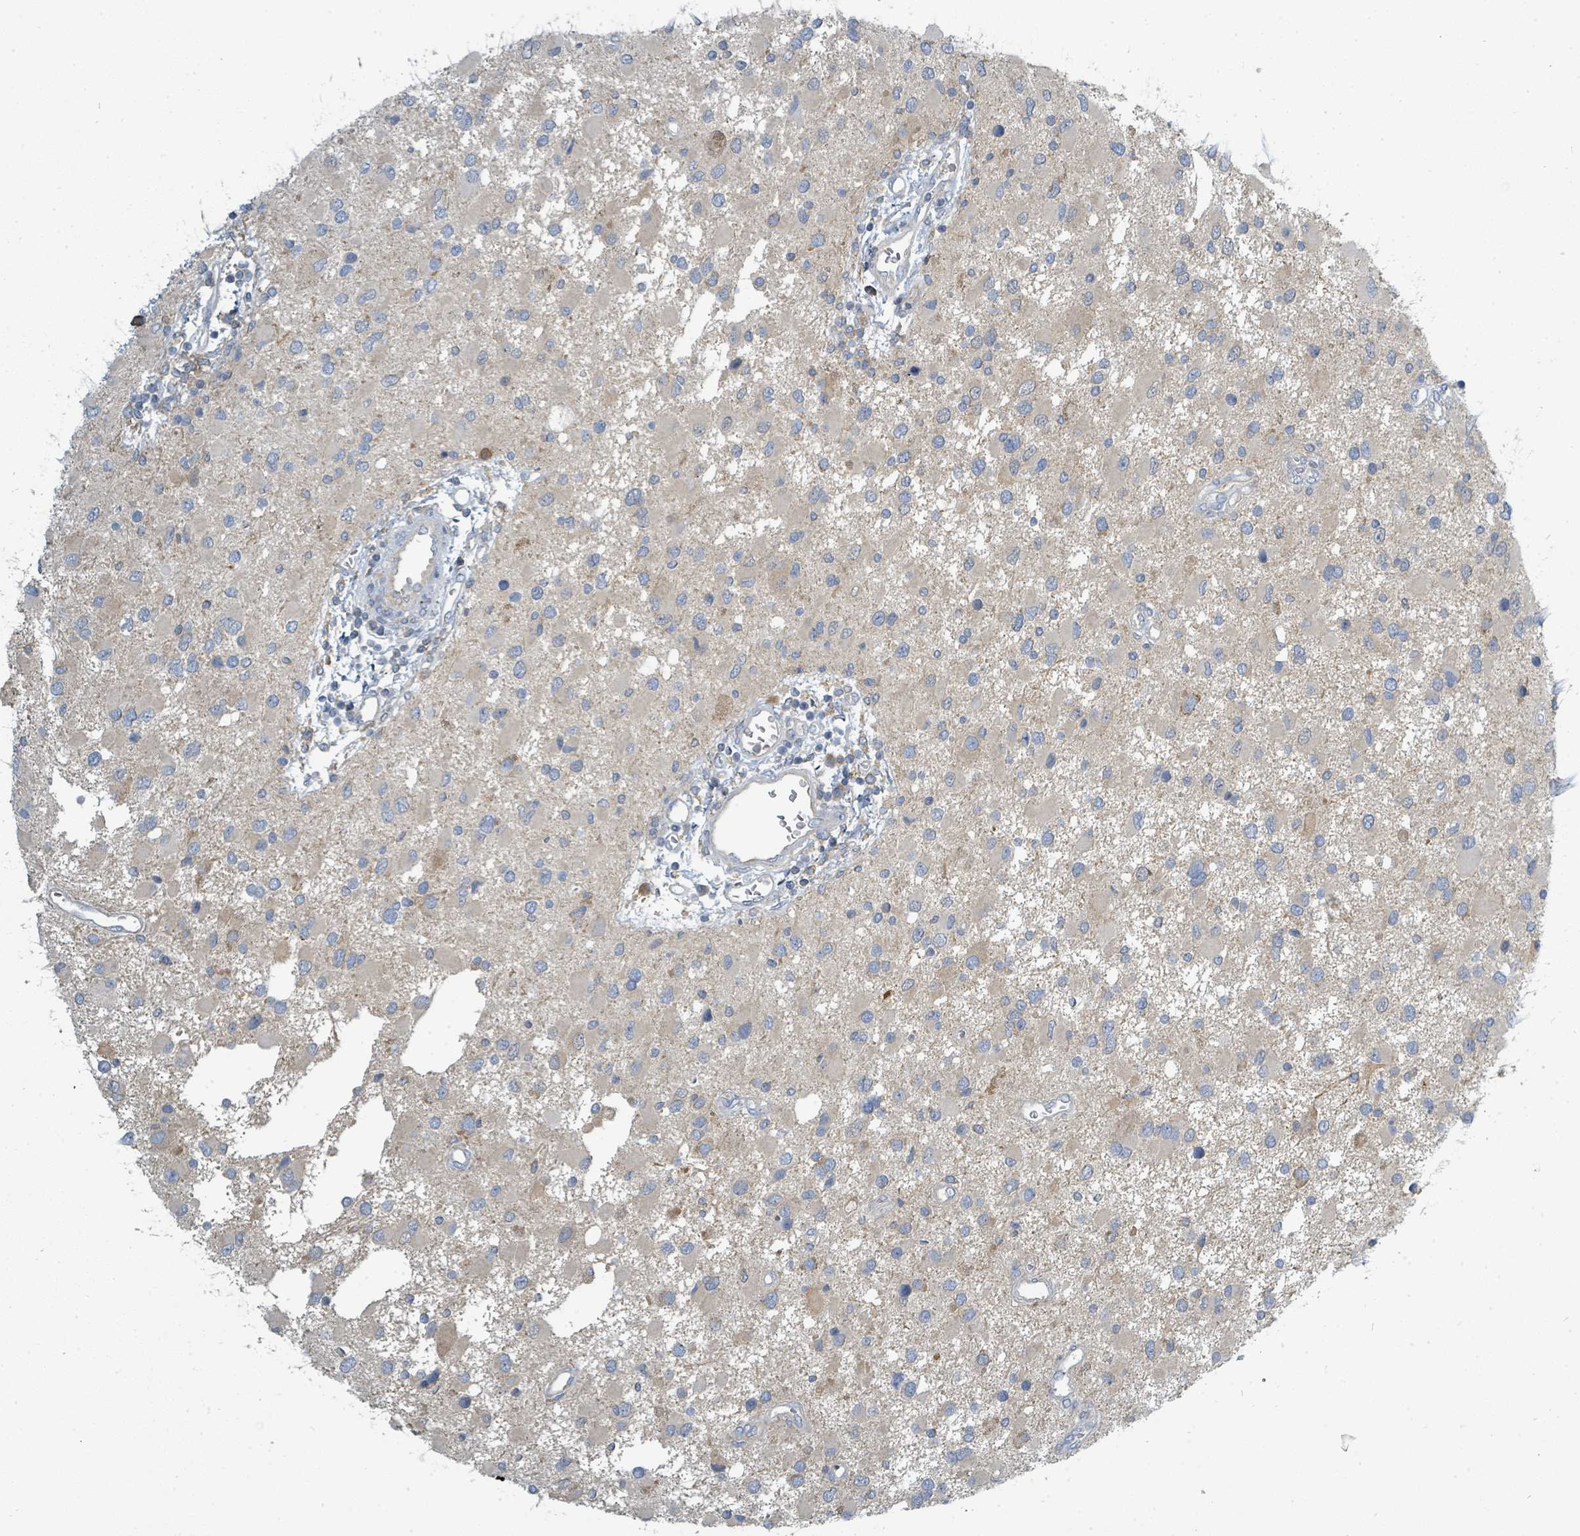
{"staining": {"intensity": "negative", "quantity": "none", "location": "none"}, "tissue": "glioma", "cell_type": "Tumor cells", "image_type": "cancer", "snomed": [{"axis": "morphology", "description": "Glioma, malignant, High grade"}, {"axis": "topography", "description": "Brain"}], "caption": "Glioma was stained to show a protein in brown. There is no significant staining in tumor cells. (Brightfield microscopy of DAB immunohistochemistry (IHC) at high magnification).", "gene": "SLC25A23", "patient": {"sex": "male", "age": 53}}